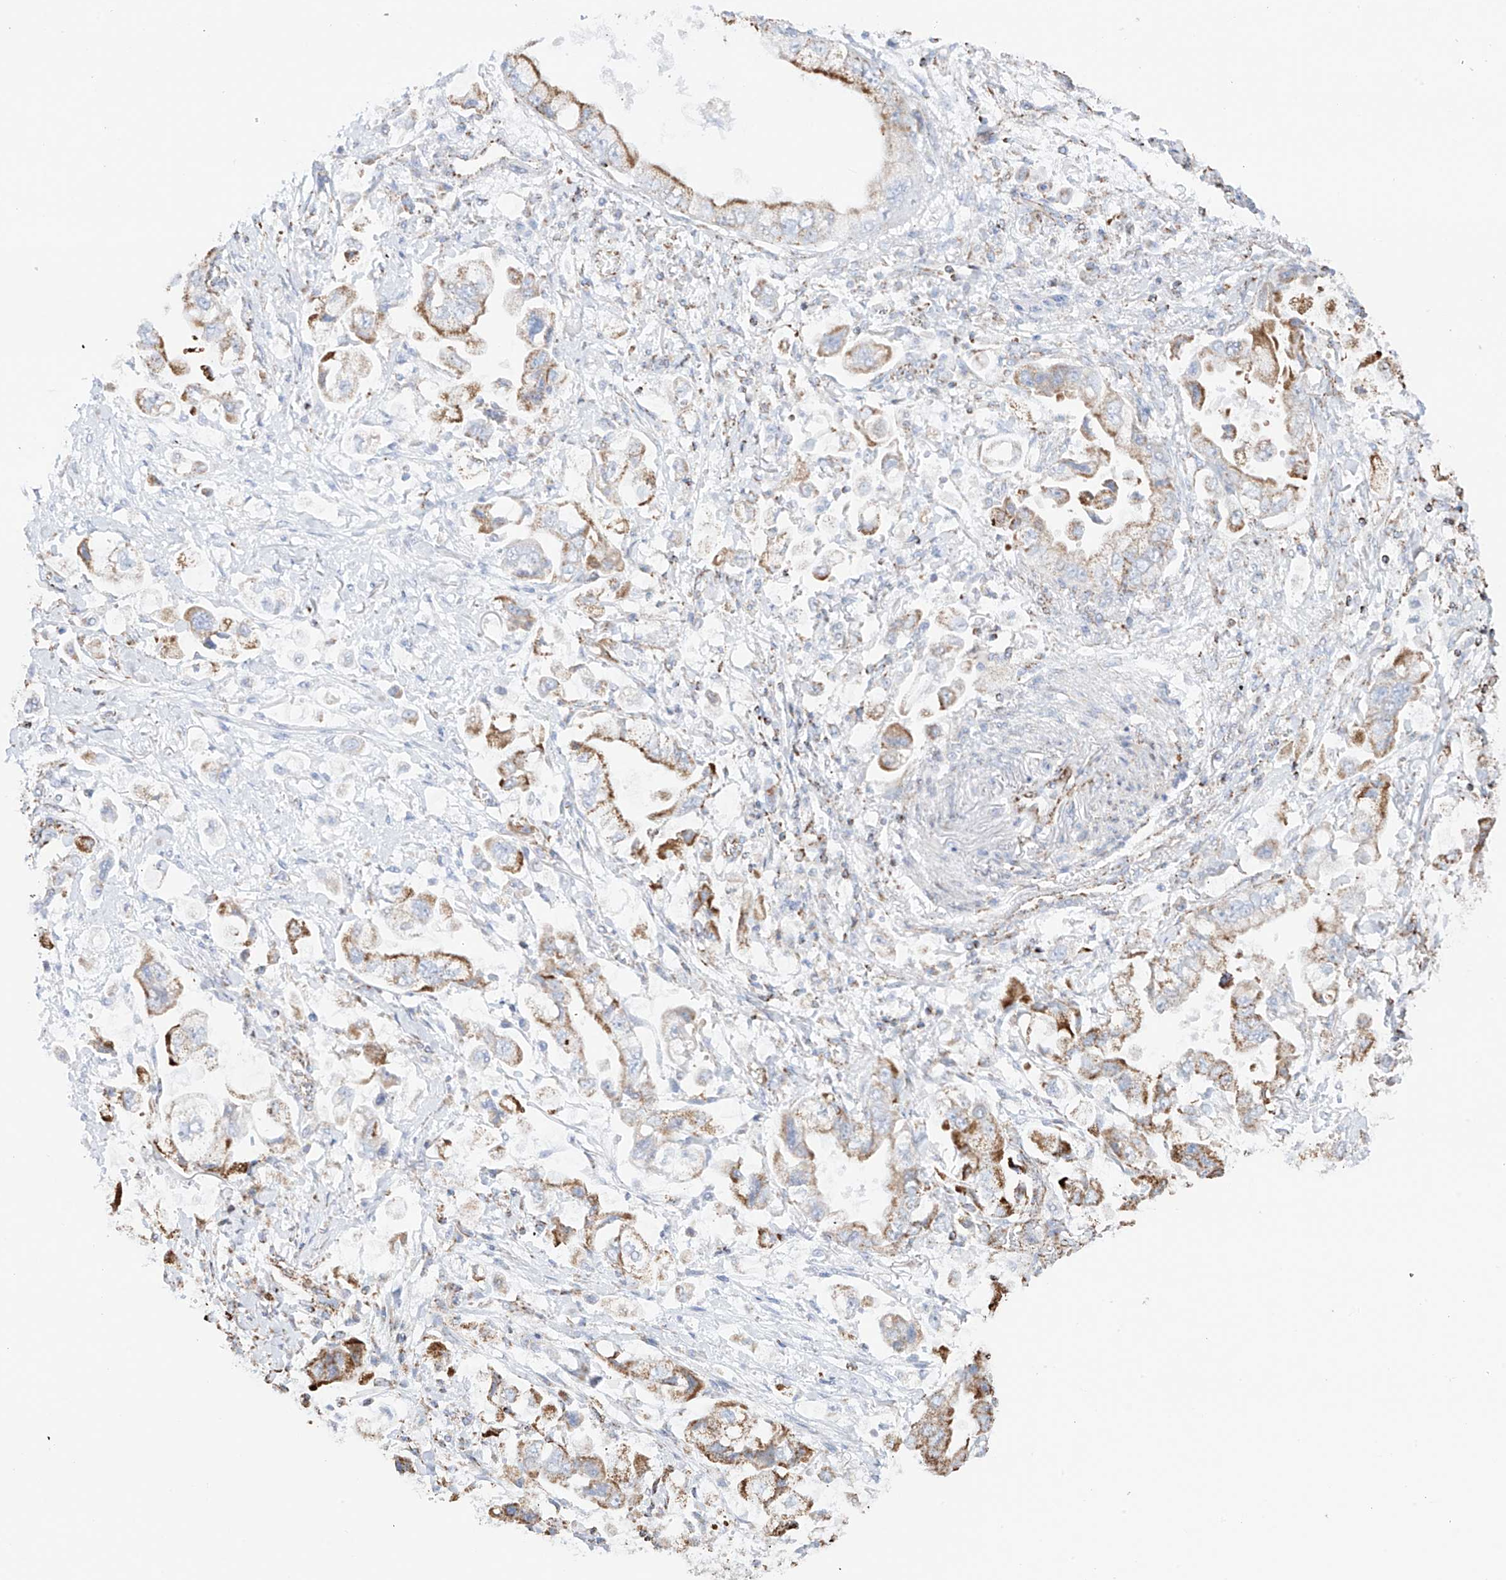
{"staining": {"intensity": "moderate", "quantity": ">75%", "location": "cytoplasmic/membranous"}, "tissue": "stomach cancer", "cell_type": "Tumor cells", "image_type": "cancer", "snomed": [{"axis": "morphology", "description": "Adenocarcinoma, NOS"}, {"axis": "topography", "description": "Stomach"}], "caption": "Human stomach adenocarcinoma stained for a protein (brown) reveals moderate cytoplasmic/membranous positive expression in approximately >75% of tumor cells.", "gene": "XKR3", "patient": {"sex": "male", "age": 62}}